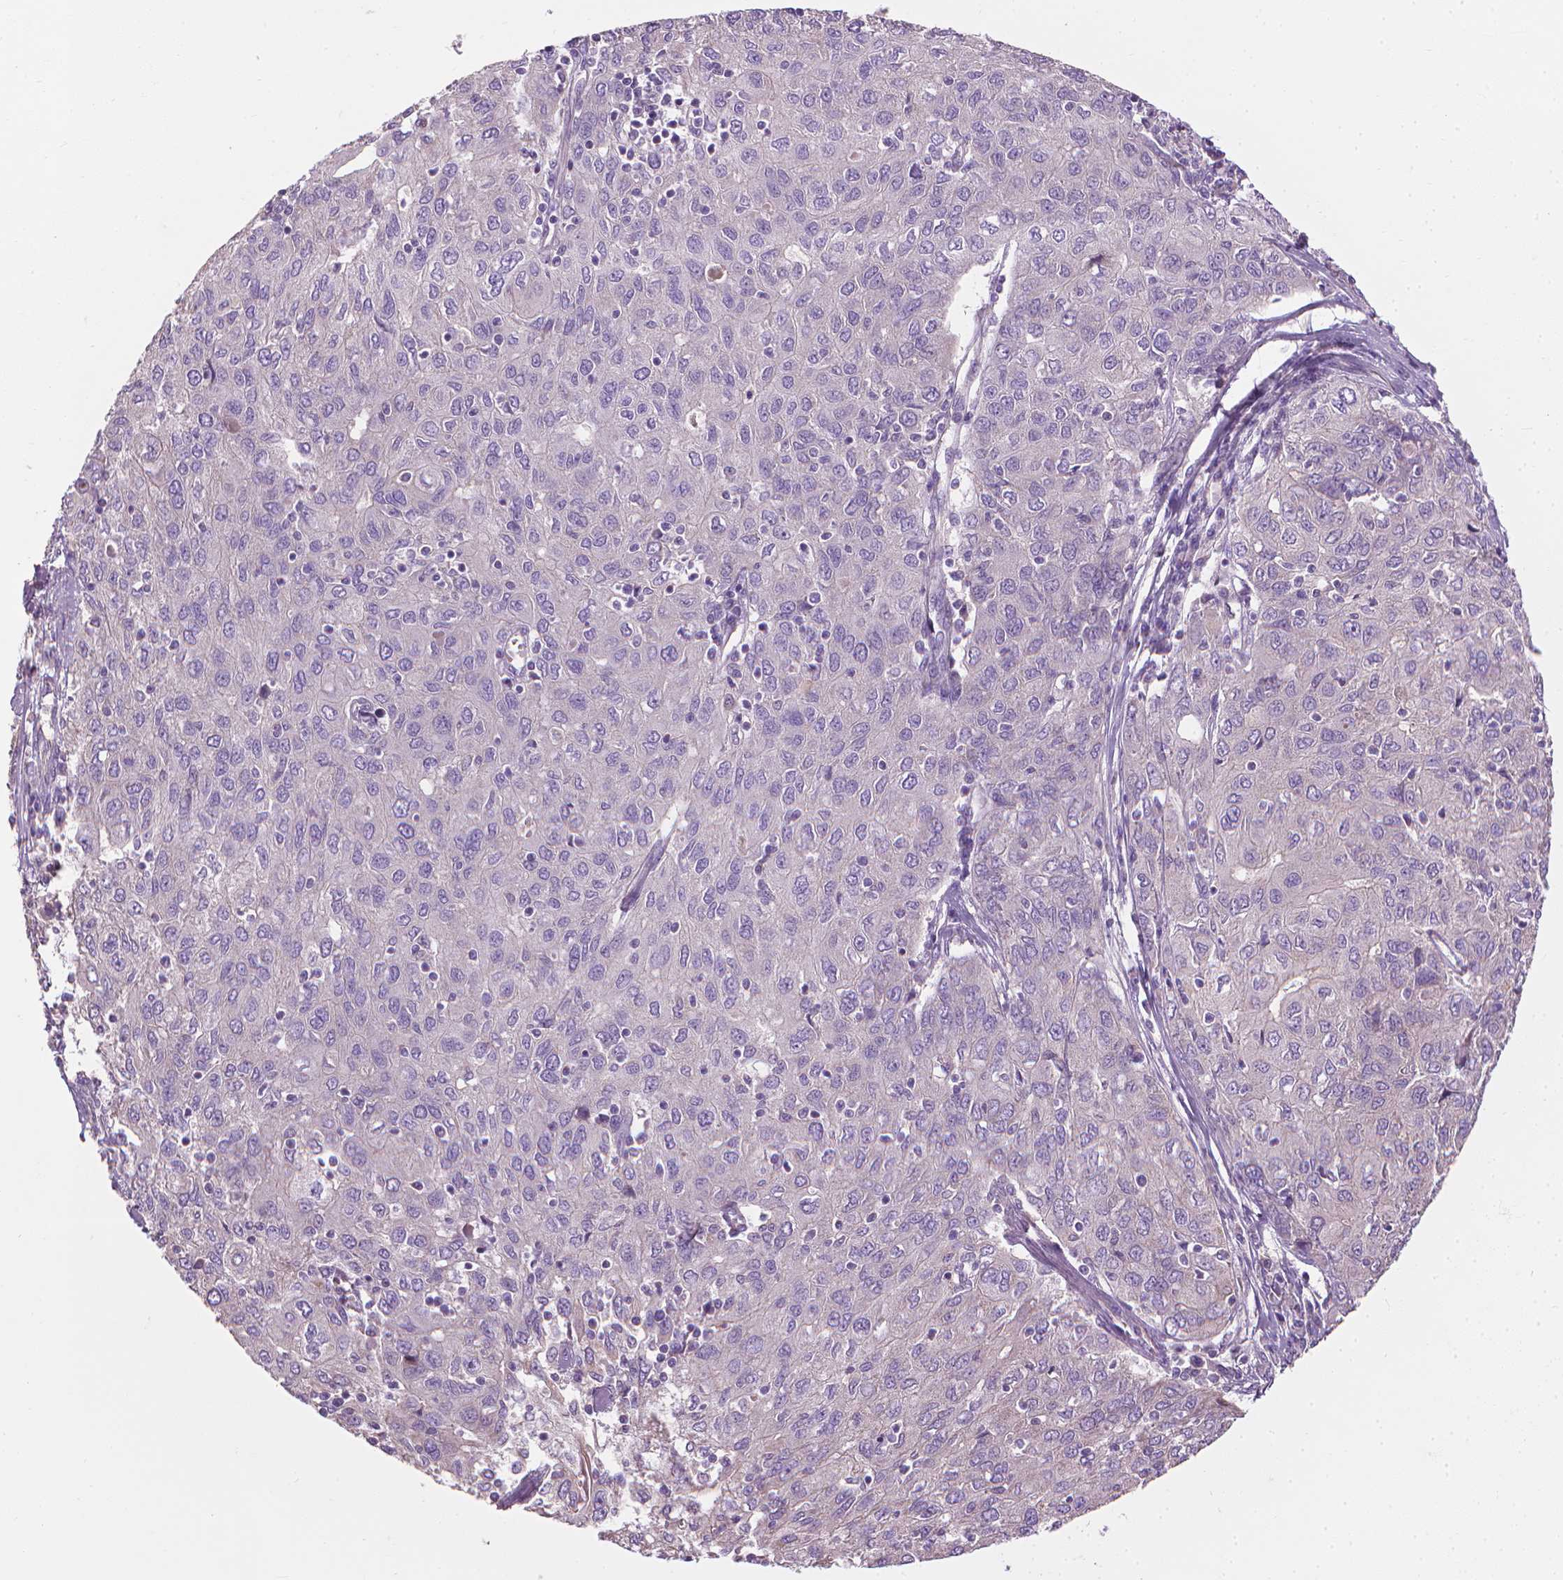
{"staining": {"intensity": "negative", "quantity": "none", "location": "none"}, "tissue": "ovarian cancer", "cell_type": "Tumor cells", "image_type": "cancer", "snomed": [{"axis": "morphology", "description": "Carcinoma, endometroid"}, {"axis": "topography", "description": "Ovary"}], "caption": "Tumor cells show no significant positivity in ovarian endometroid carcinoma.", "gene": "RIIAD1", "patient": {"sex": "female", "age": 50}}